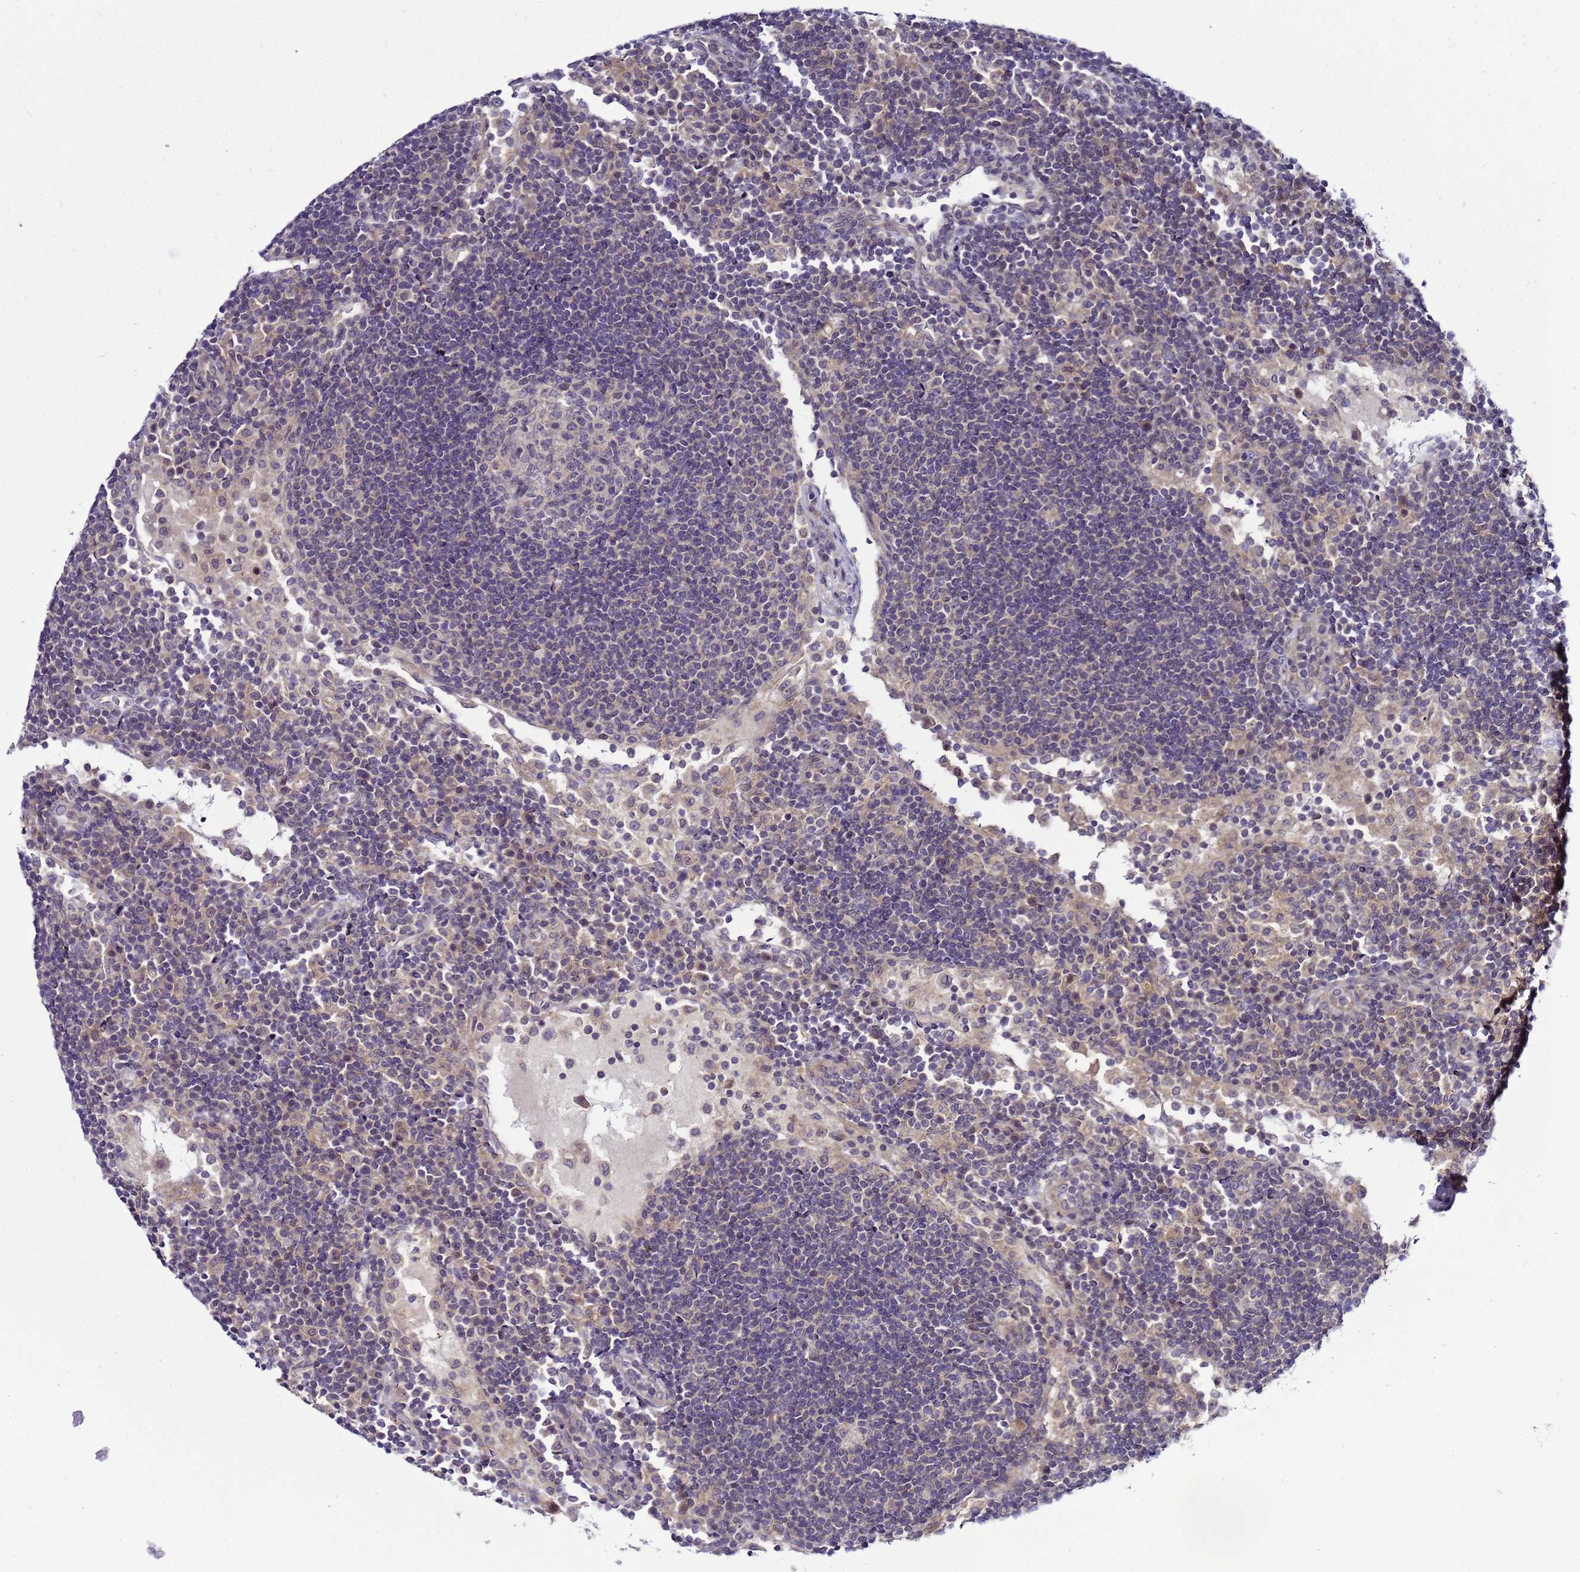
{"staining": {"intensity": "negative", "quantity": "none", "location": "none"}, "tissue": "lymph node", "cell_type": "Germinal center cells", "image_type": "normal", "snomed": [{"axis": "morphology", "description": "Normal tissue, NOS"}, {"axis": "topography", "description": "Lymph node"}], "caption": "The image displays no staining of germinal center cells in normal lymph node. (Brightfield microscopy of DAB IHC at high magnification).", "gene": "SAT1", "patient": {"sex": "female", "age": 53}}